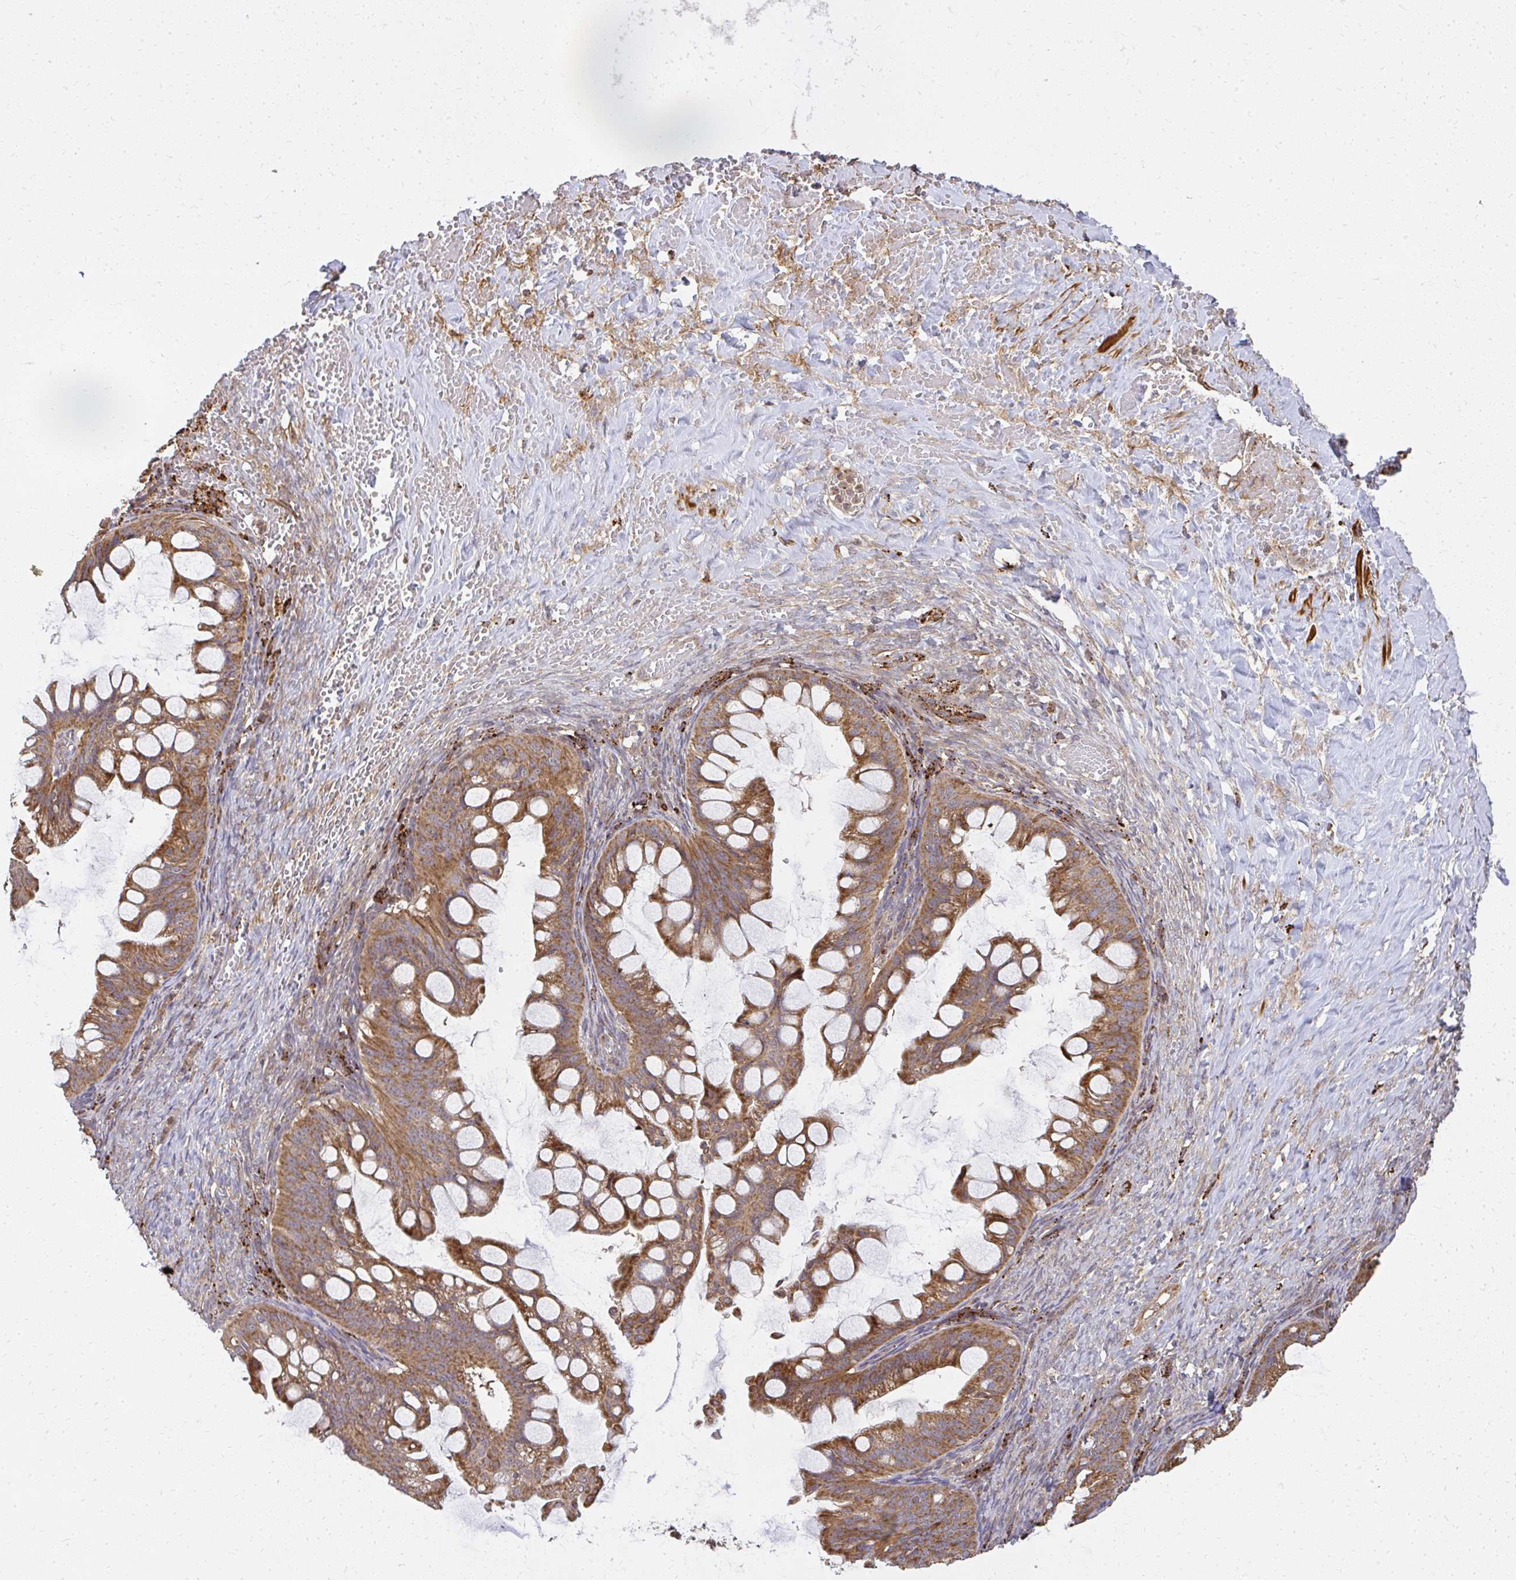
{"staining": {"intensity": "moderate", "quantity": ">75%", "location": "cytoplasmic/membranous"}, "tissue": "ovarian cancer", "cell_type": "Tumor cells", "image_type": "cancer", "snomed": [{"axis": "morphology", "description": "Cystadenocarcinoma, mucinous, NOS"}, {"axis": "topography", "description": "Ovary"}], "caption": "Human ovarian cancer stained for a protein (brown) reveals moderate cytoplasmic/membranous positive expression in approximately >75% of tumor cells.", "gene": "GNS", "patient": {"sex": "female", "age": 73}}